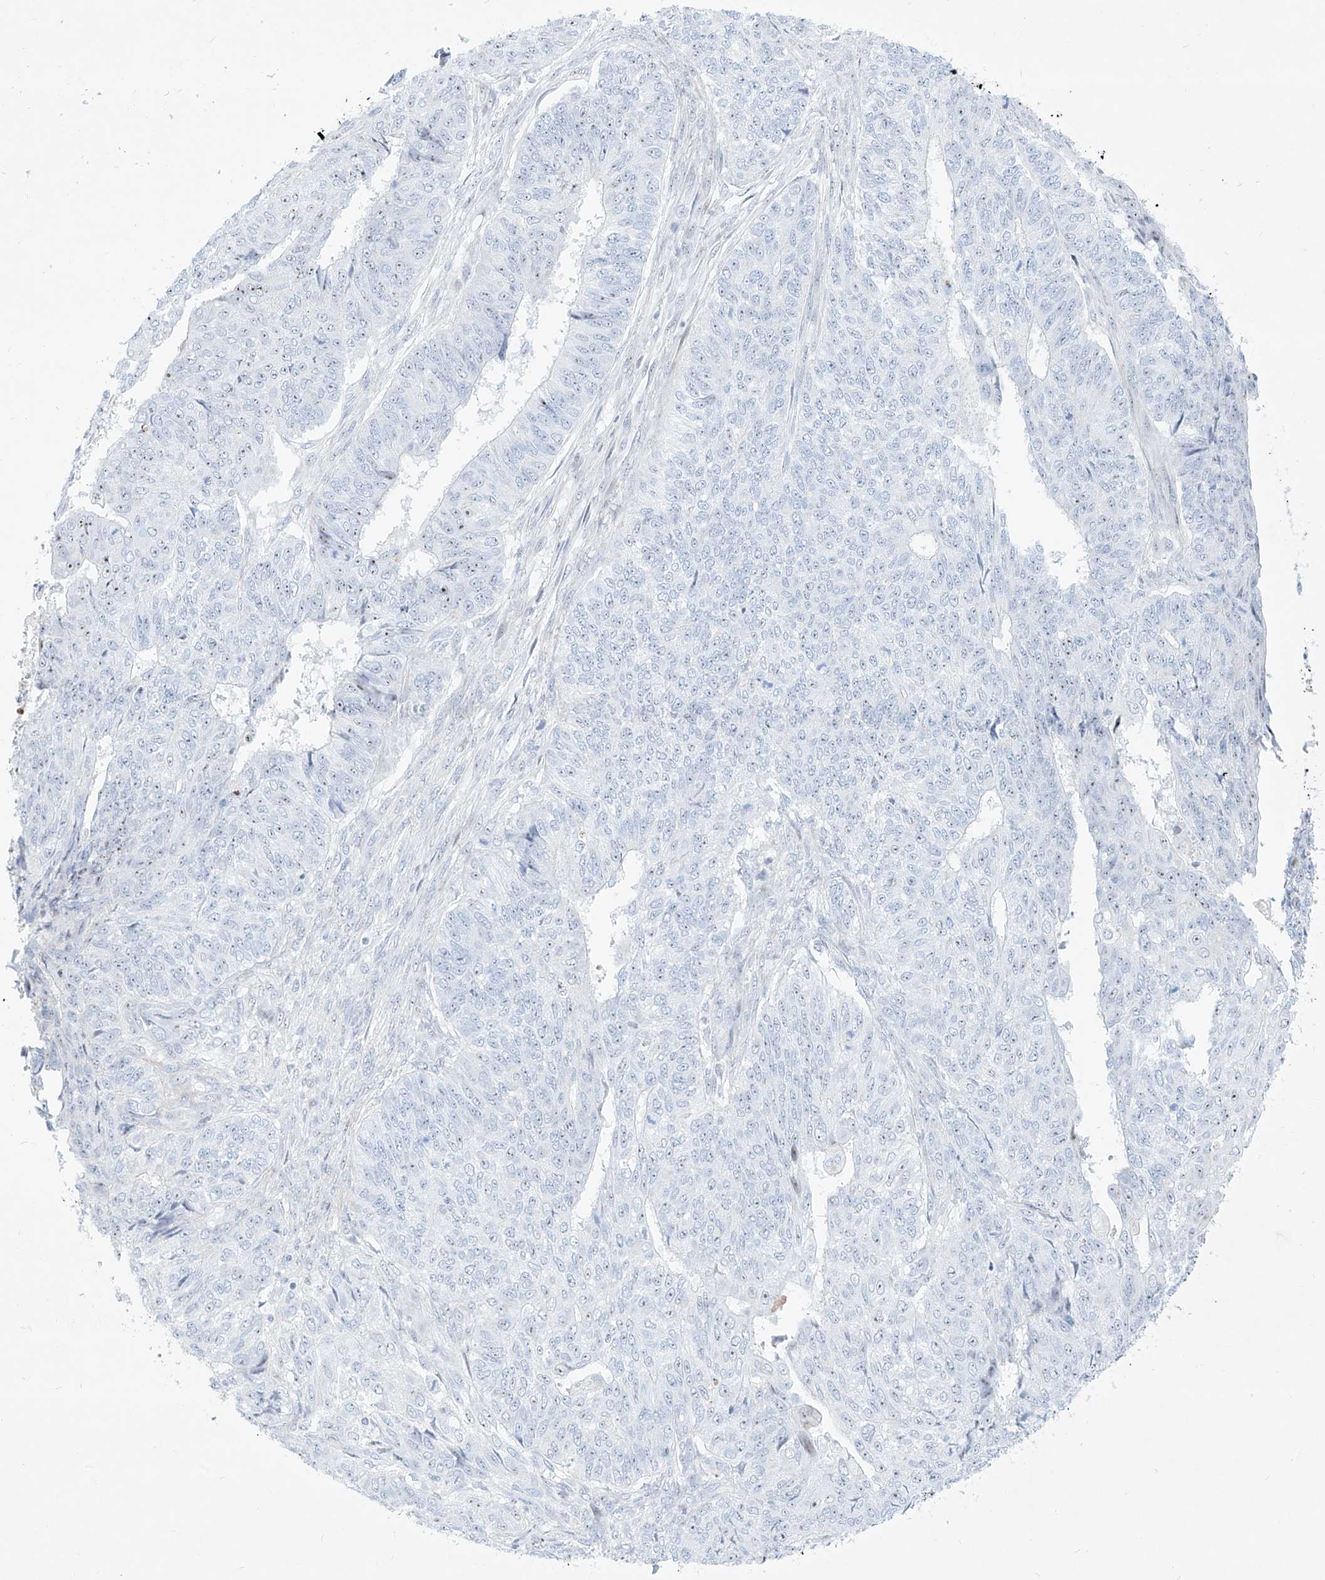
{"staining": {"intensity": "negative", "quantity": "none", "location": "none"}, "tissue": "endometrial cancer", "cell_type": "Tumor cells", "image_type": "cancer", "snomed": [{"axis": "morphology", "description": "Adenocarcinoma, NOS"}, {"axis": "topography", "description": "Endometrium"}], "caption": "Tumor cells show no significant expression in endometrial cancer (adenocarcinoma).", "gene": "SNU13", "patient": {"sex": "female", "age": 32}}